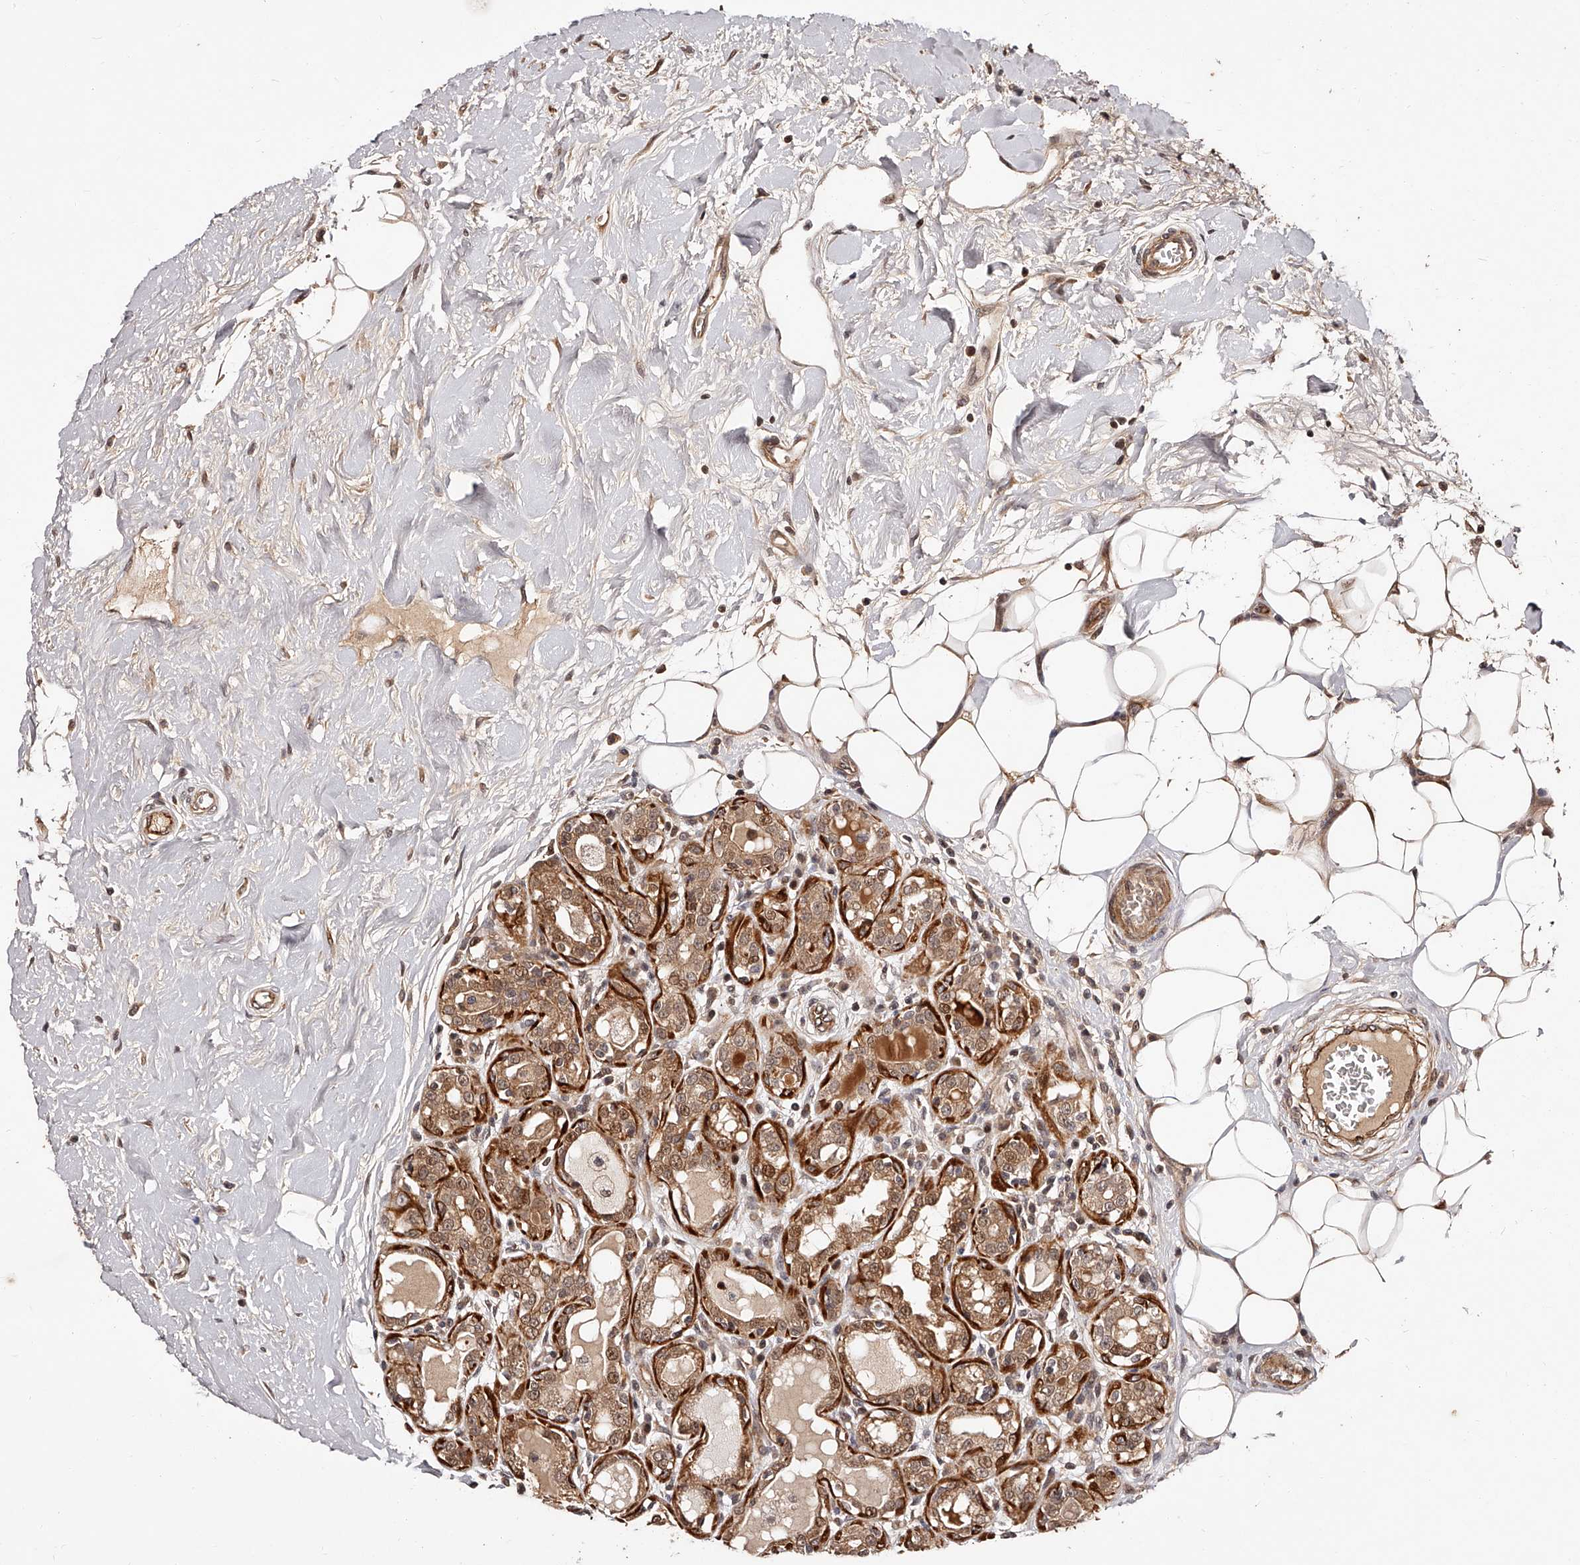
{"staining": {"intensity": "moderate", "quantity": ">75%", "location": "cytoplasmic/membranous,nuclear"}, "tissue": "breast cancer", "cell_type": "Tumor cells", "image_type": "cancer", "snomed": [{"axis": "morphology", "description": "Duct carcinoma"}, {"axis": "topography", "description": "Breast"}], "caption": "Breast cancer stained with a protein marker exhibits moderate staining in tumor cells.", "gene": "CUL7", "patient": {"sex": "female", "age": 27}}